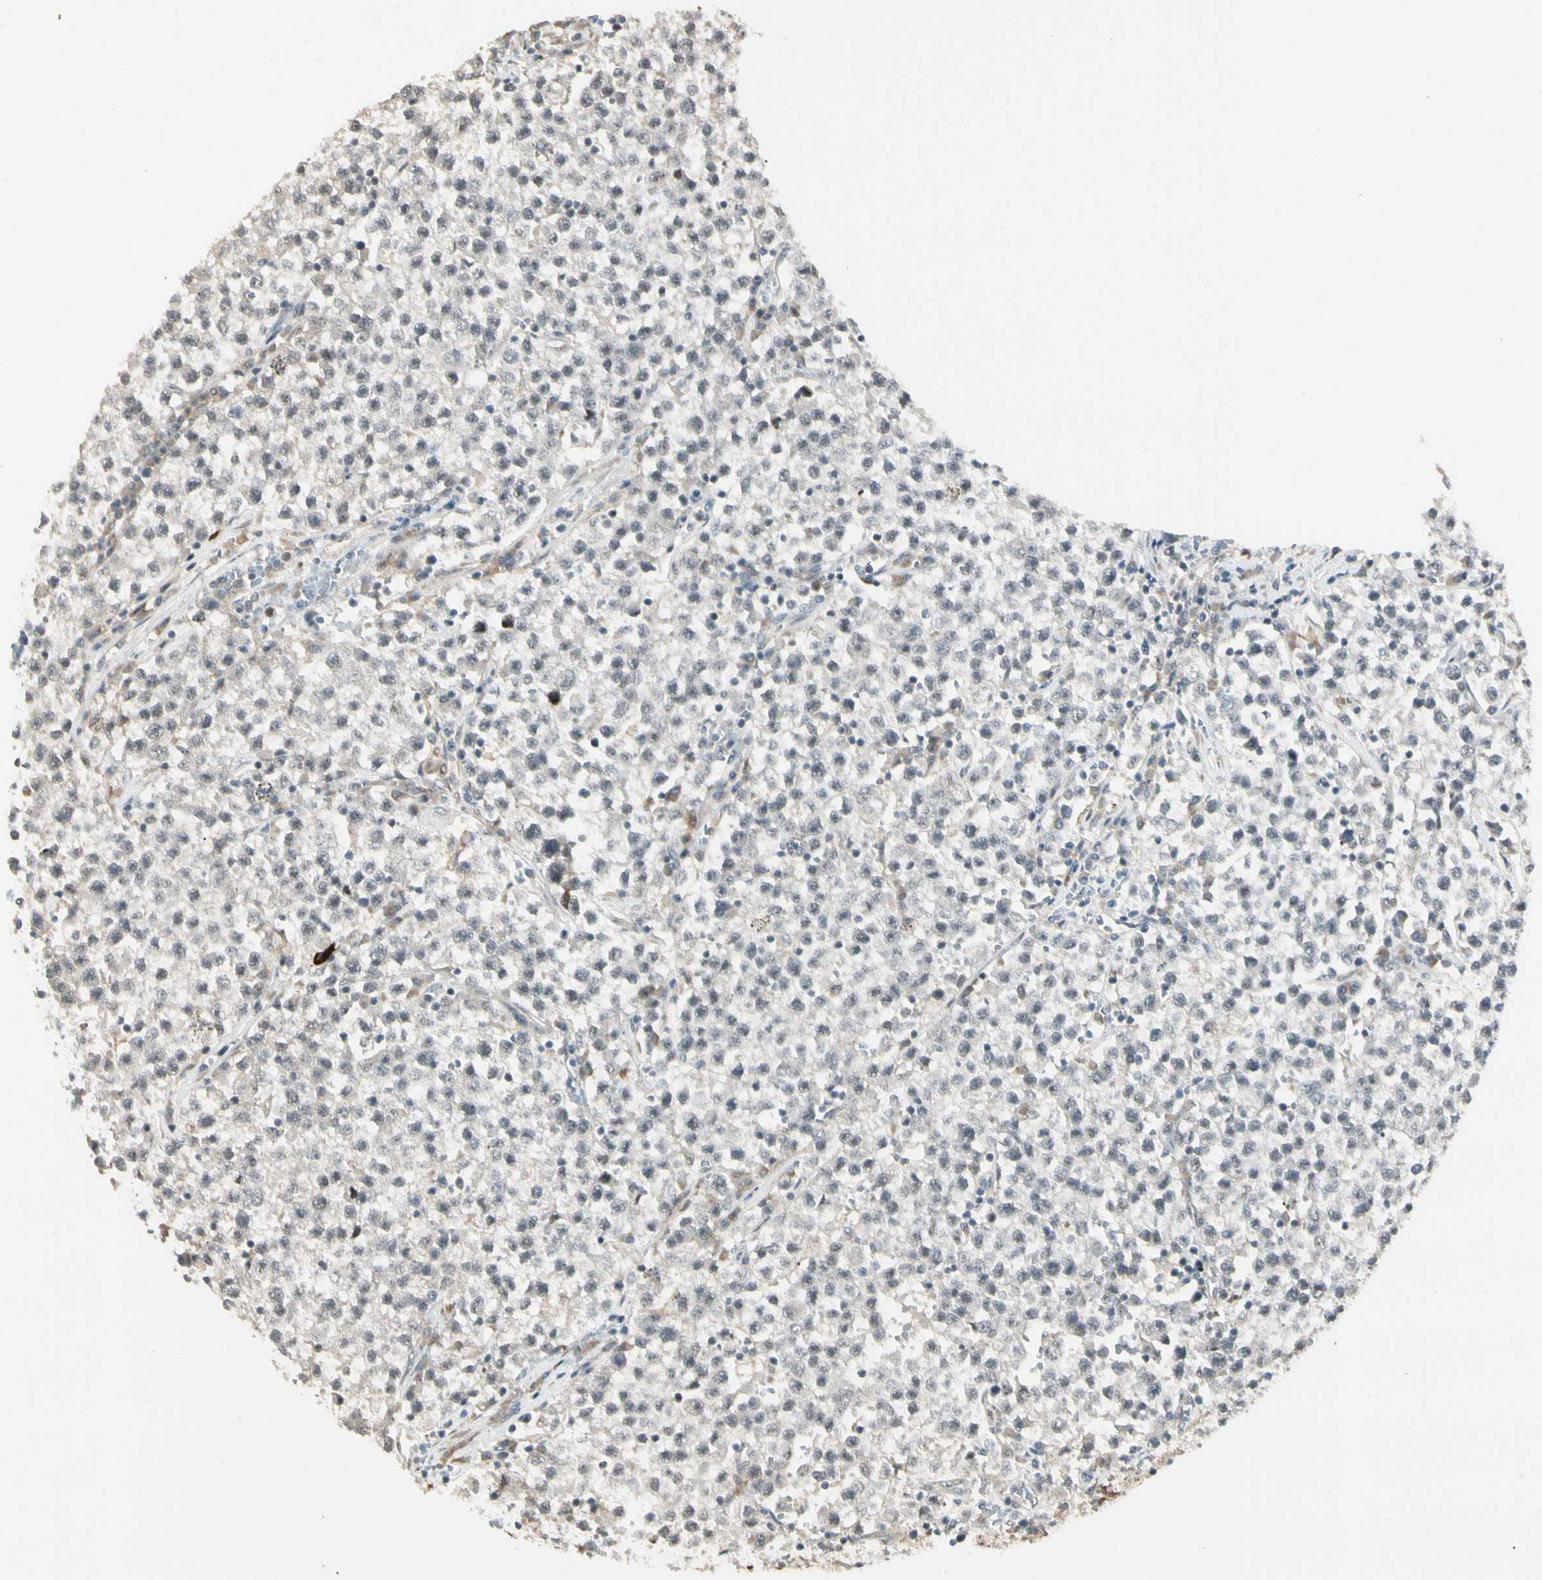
{"staining": {"intensity": "negative", "quantity": "none", "location": "none"}, "tissue": "testis cancer", "cell_type": "Tumor cells", "image_type": "cancer", "snomed": [{"axis": "morphology", "description": "Seminoma, NOS"}, {"axis": "topography", "description": "Testis"}], "caption": "Immunohistochemistry image of human testis seminoma stained for a protein (brown), which reveals no staining in tumor cells. Nuclei are stained in blue.", "gene": "FNDC3B", "patient": {"sex": "male", "age": 22}}